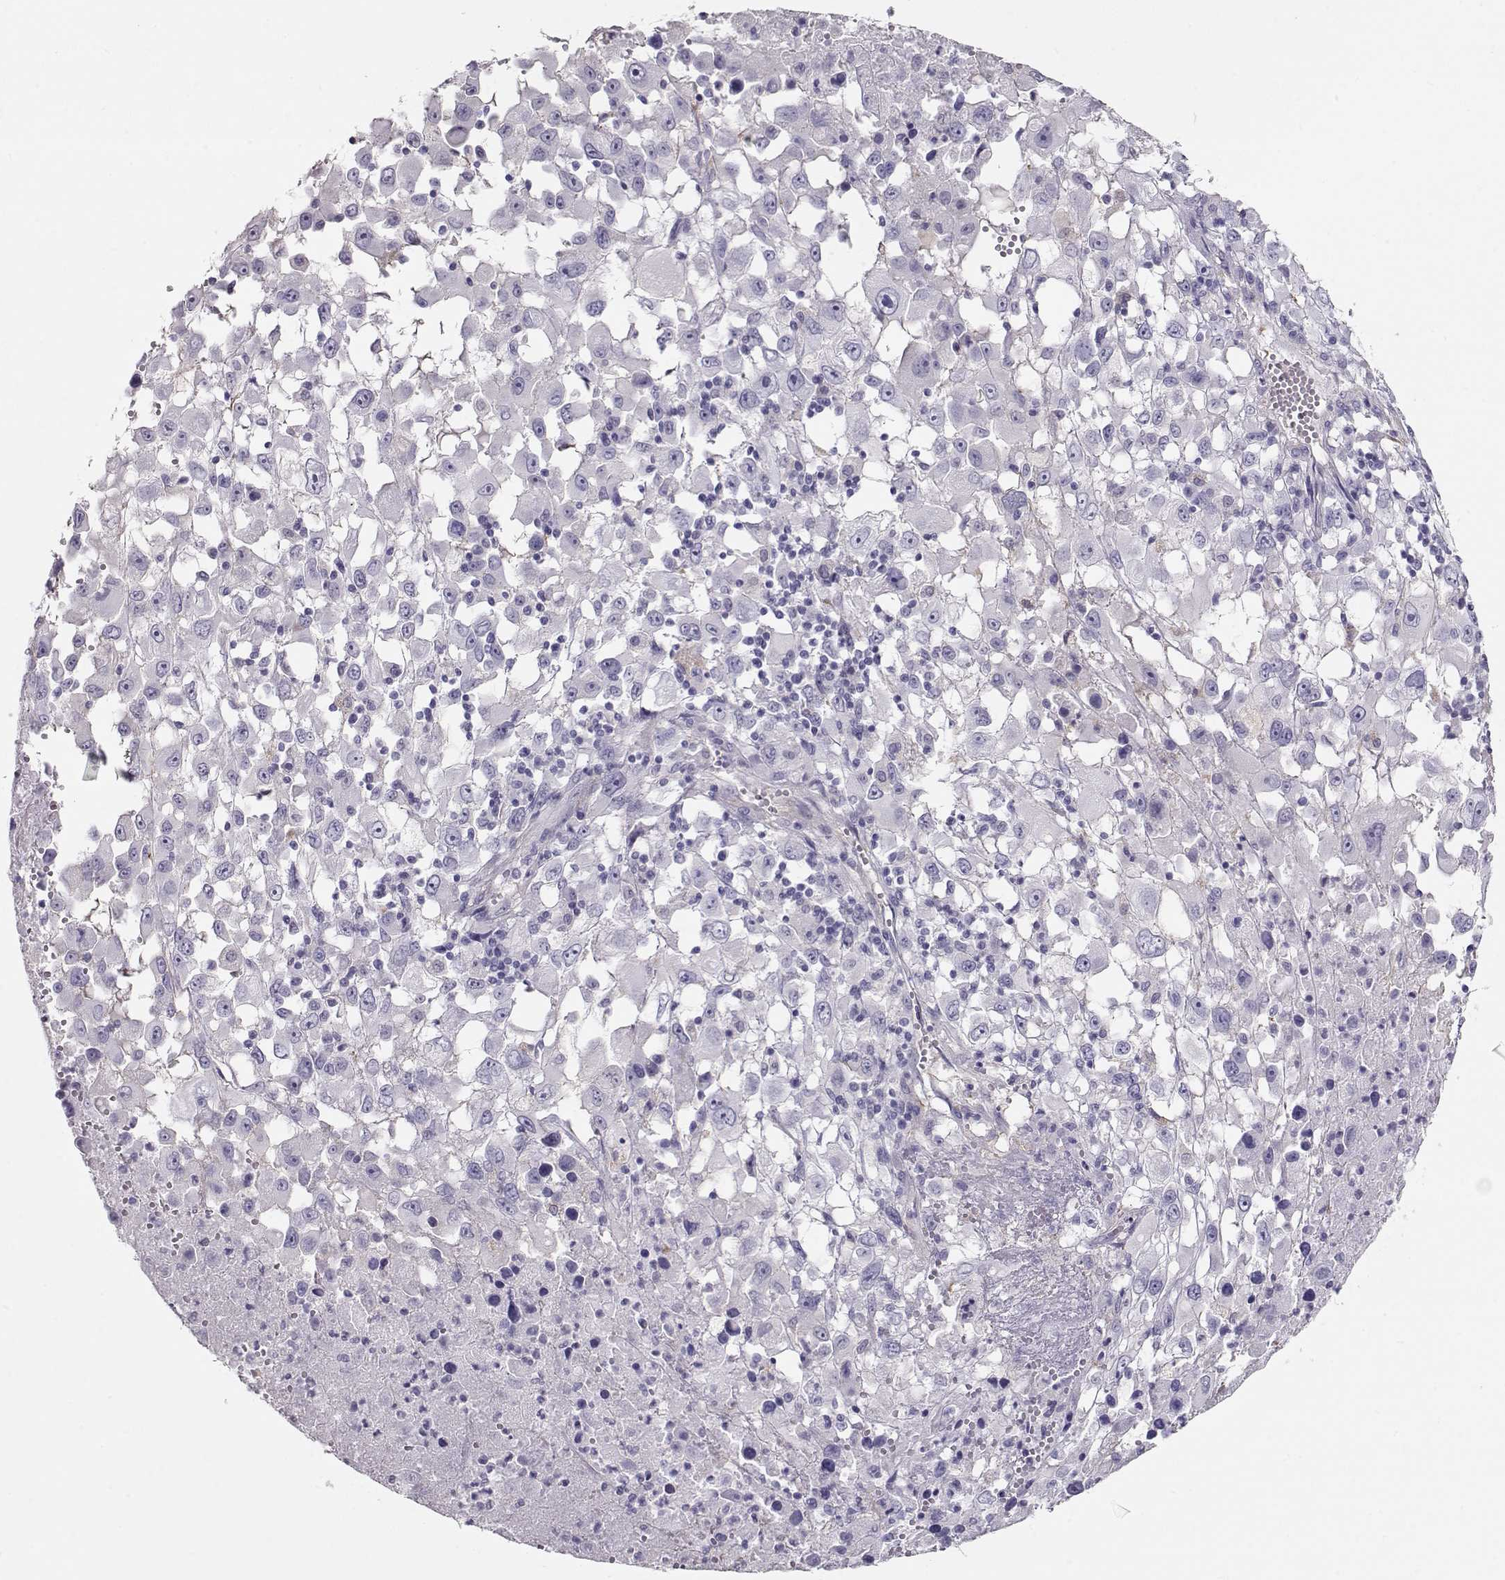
{"staining": {"intensity": "negative", "quantity": "none", "location": "none"}, "tissue": "melanoma", "cell_type": "Tumor cells", "image_type": "cancer", "snomed": [{"axis": "morphology", "description": "Malignant melanoma, Metastatic site"}, {"axis": "topography", "description": "Soft tissue"}], "caption": "High power microscopy histopathology image of an immunohistochemistry histopathology image of malignant melanoma (metastatic site), revealing no significant staining in tumor cells. (DAB immunohistochemistry visualized using brightfield microscopy, high magnification).", "gene": "RBM44", "patient": {"sex": "male", "age": 50}}